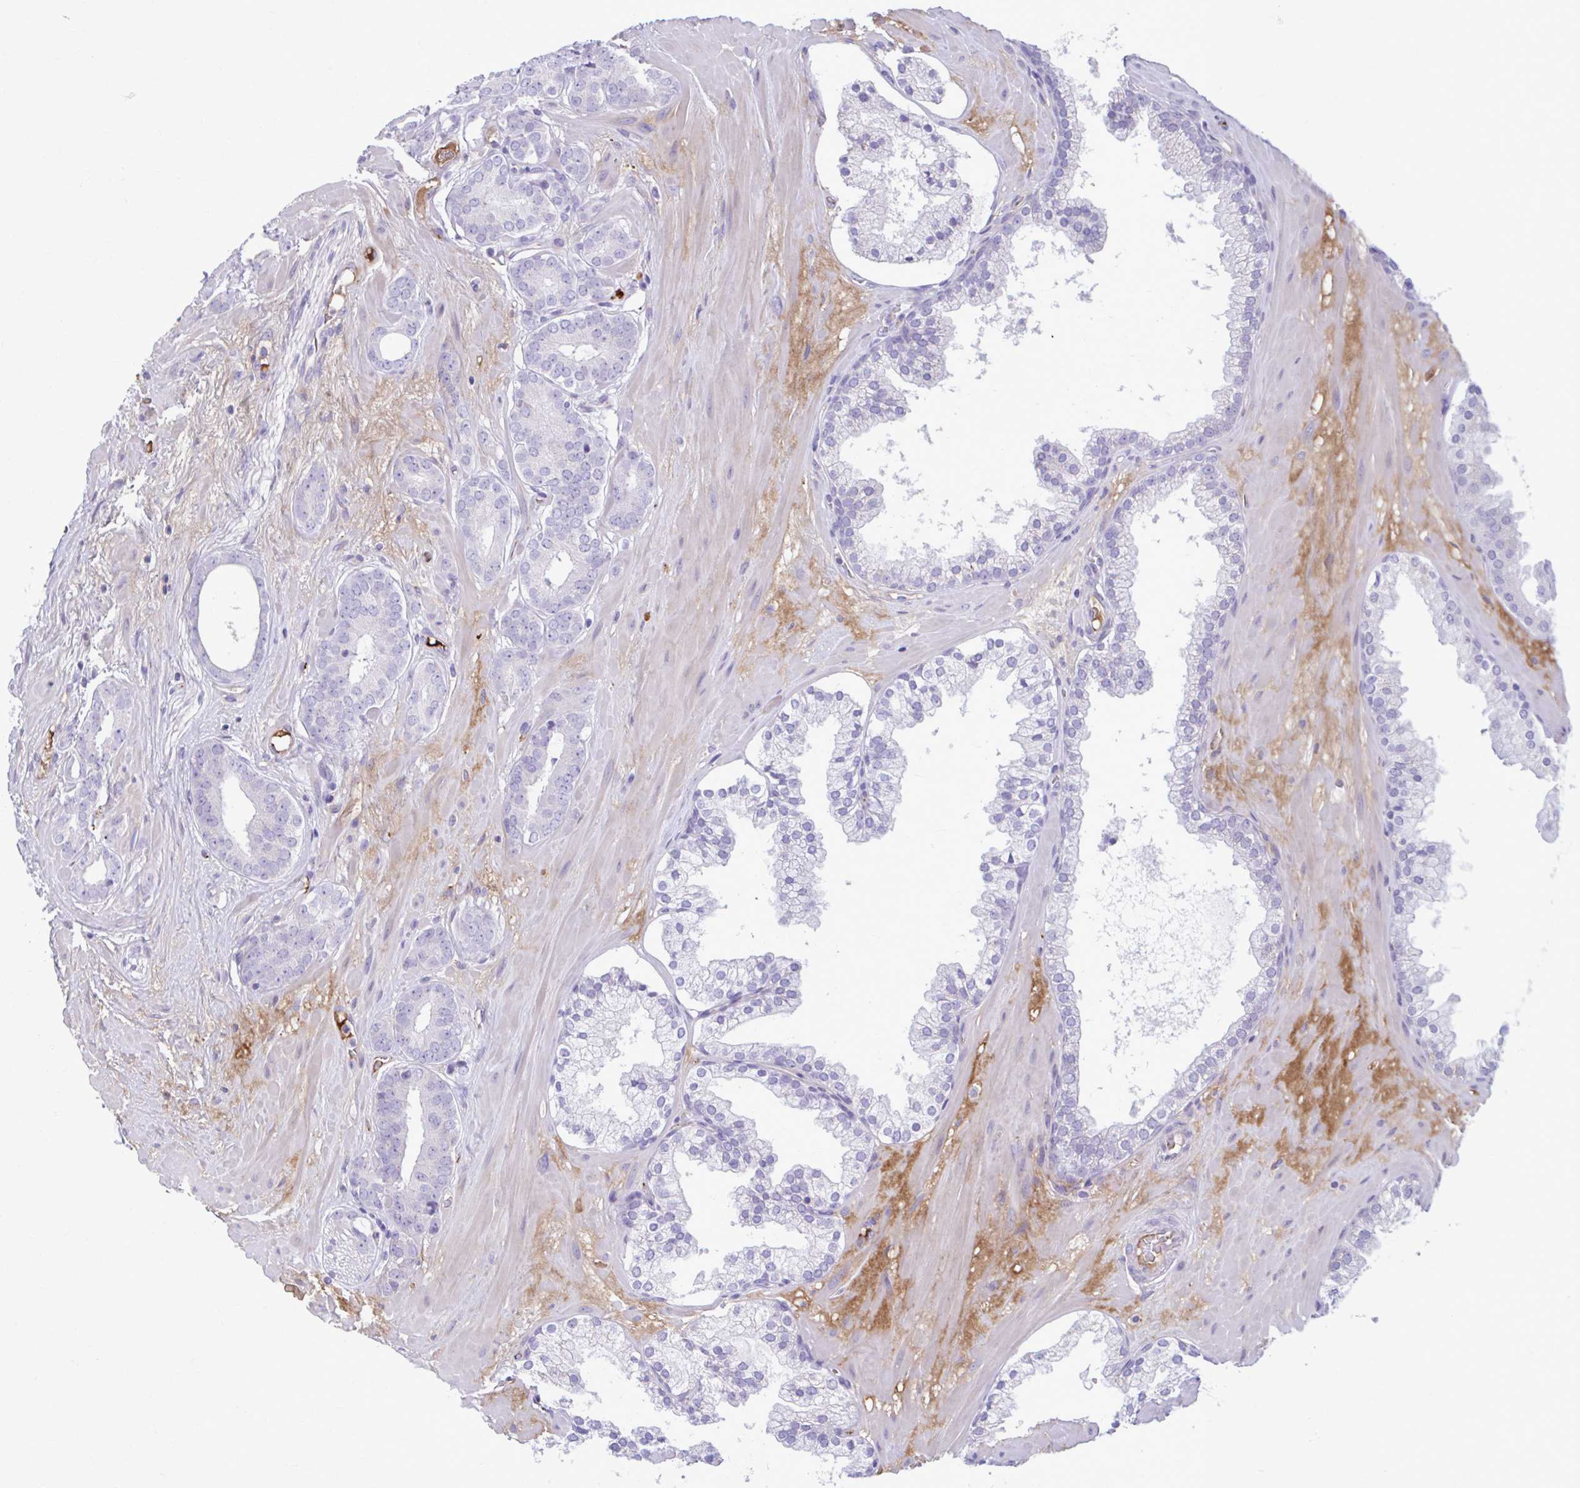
{"staining": {"intensity": "negative", "quantity": "none", "location": "none"}, "tissue": "prostate cancer", "cell_type": "Tumor cells", "image_type": "cancer", "snomed": [{"axis": "morphology", "description": "Adenocarcinoma, High grade"}, {"axis": "topography", "description": "Prostate"}], "caption": "Protein analysis of prostate cancer shows no significant positivity in tumor cells.", "gene": "C12orf71", "patient": {"sex": "male", "age": 66}}